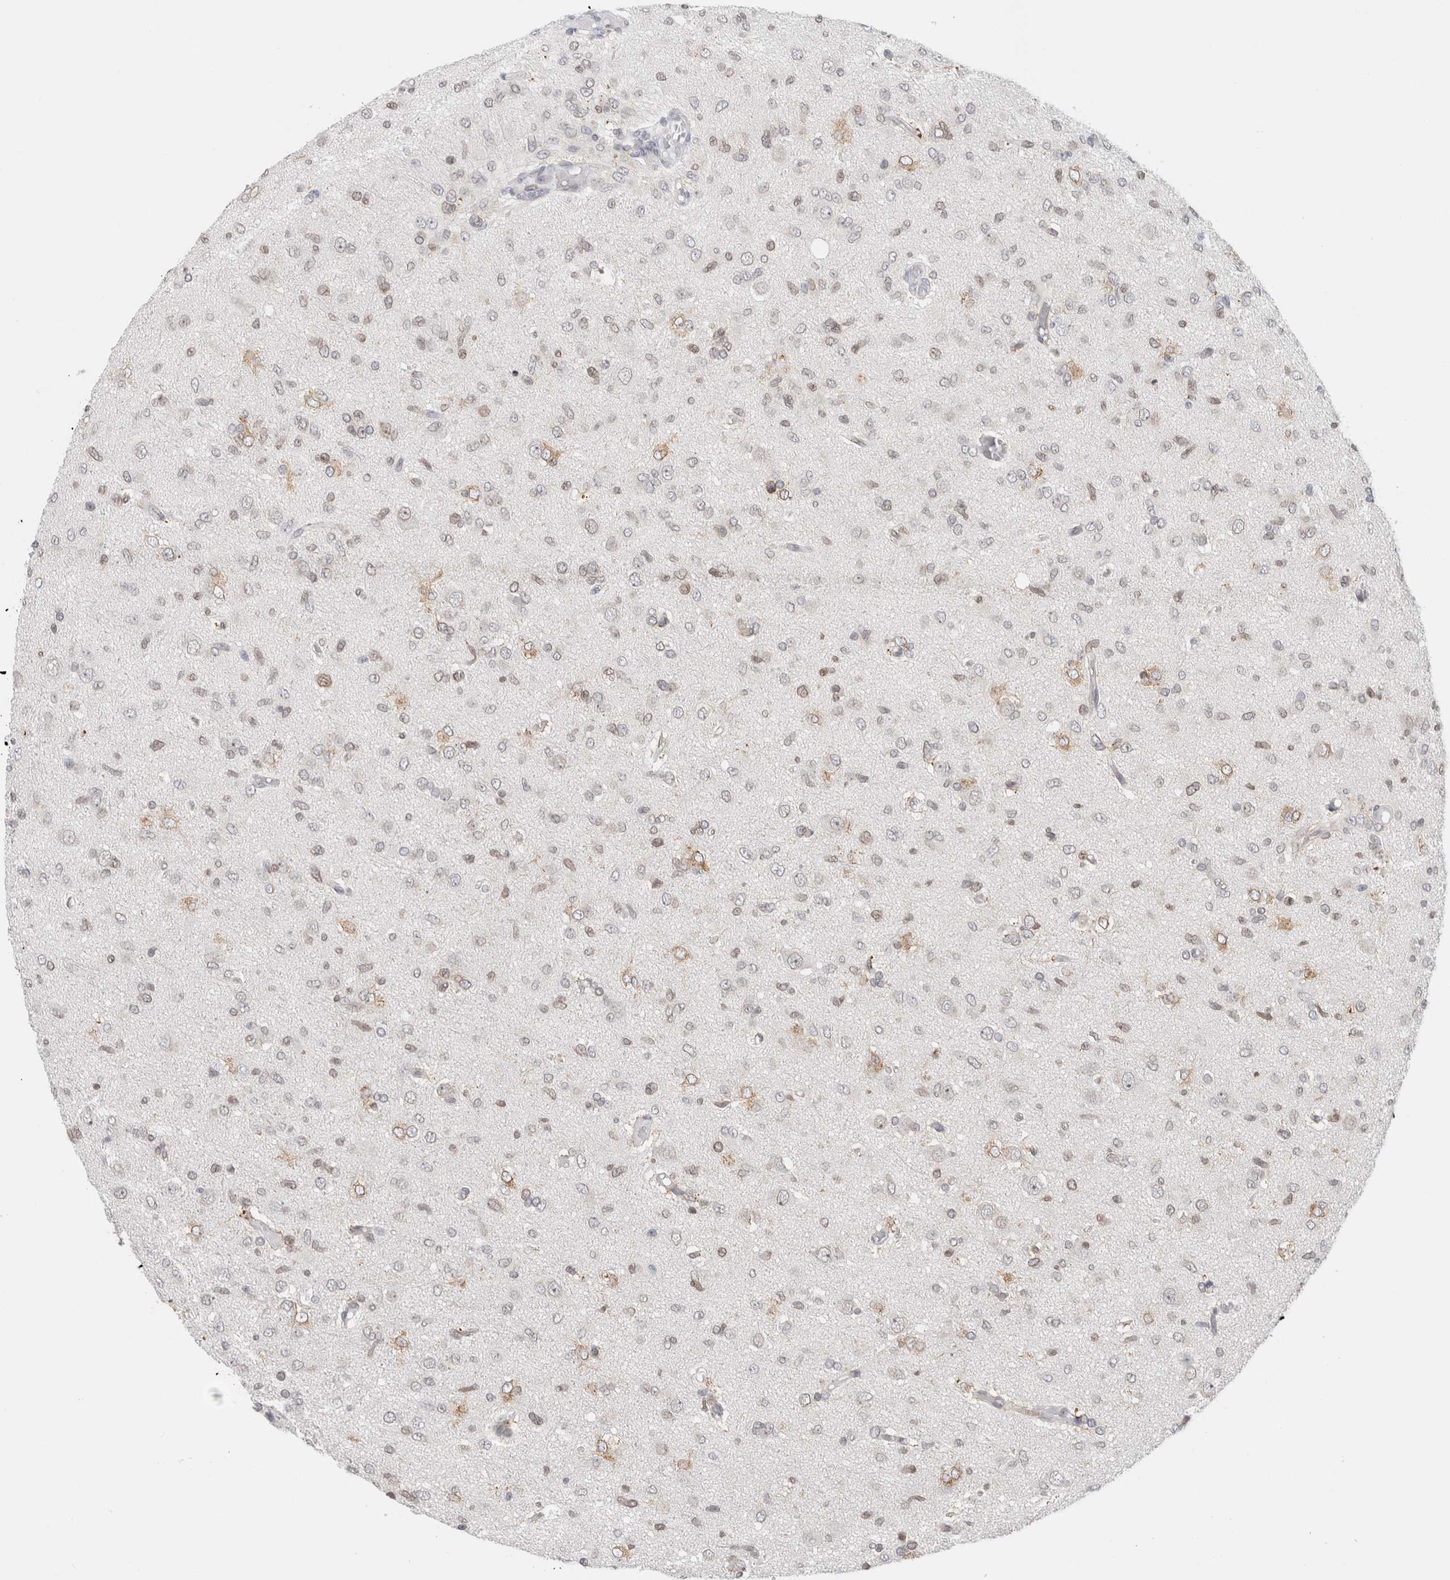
{"staining": {"intensity": "weak", "quantity": "<25%", "location": "nuclear"}, "tissue": "glioma", "cell_type": "Tumor cells", "image_type": "cancer", "snomed": [{"axis": "morphology", "description": "Glioma, malignant, High grade"}, {"axis": "topography", "description": "Brain"}], "caption": "IHC histopathology image of neoplastic tissue: human glioma stained with DAB exhibits no significant protein expression in tumor cells.", "gene": "RBMX2", "patient": {"sex": "female", "age": 59}}